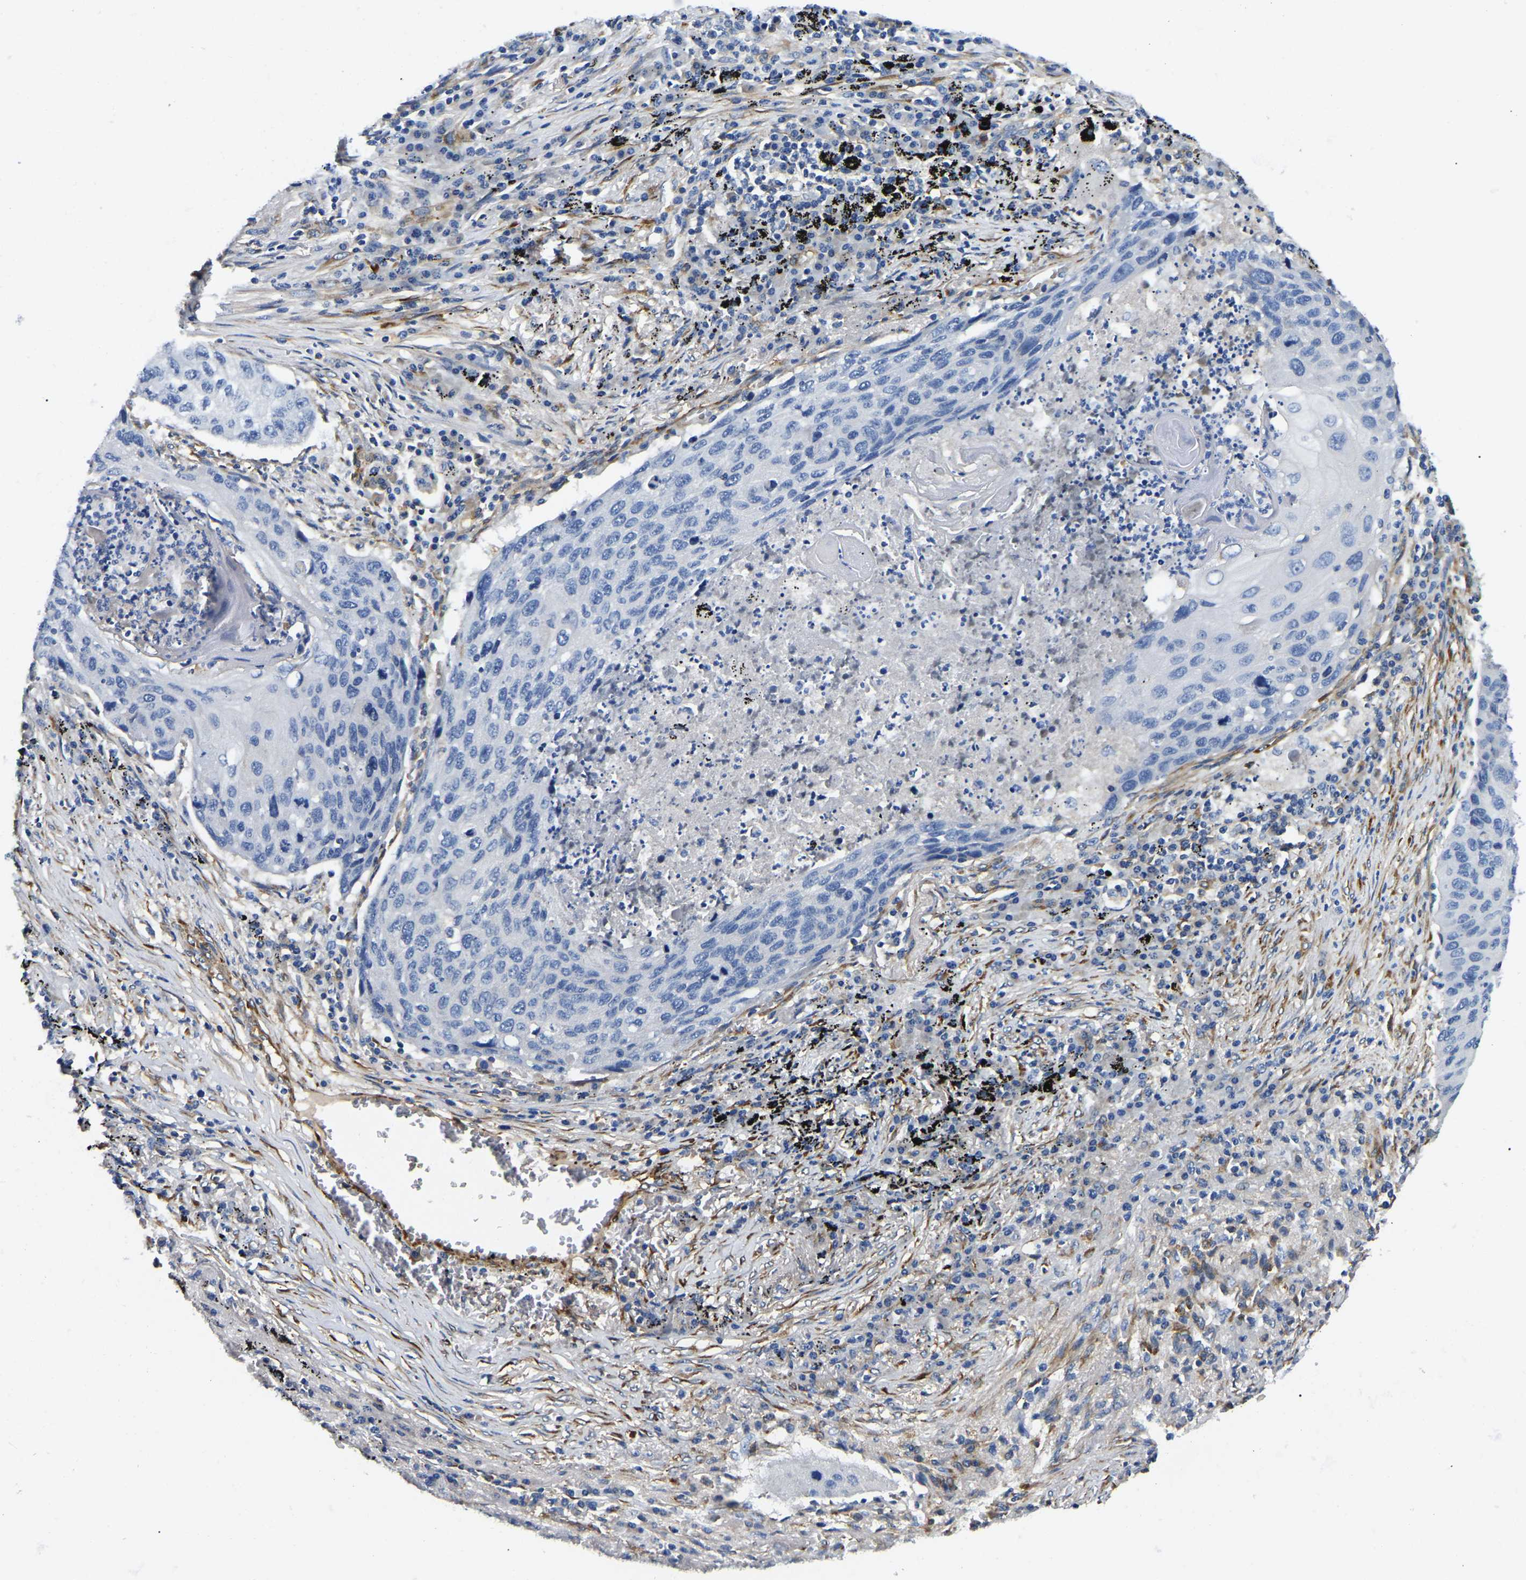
{"staining": {"intensity": "negative", "quantity": "none", "location": "none"}, "tissue": "lung cancer", "cell_type": "Tumor cells", "image_type": "cancer", "snomed": [{"axis": "morphology", "description": "Squamous cell carcinoma, NOS"}, {"axis": "topography", "description": "Lung"}], "caption": "High magnification brightfield microscopy of lung cancer stained with DAB (3,3'-diaminobenzidine) (brown) and counterstained with hematoxylin (blue): tumor cells show no significant staining.", "gene": "DUSP8", "patient": {"sex": "female", "age": 63}}